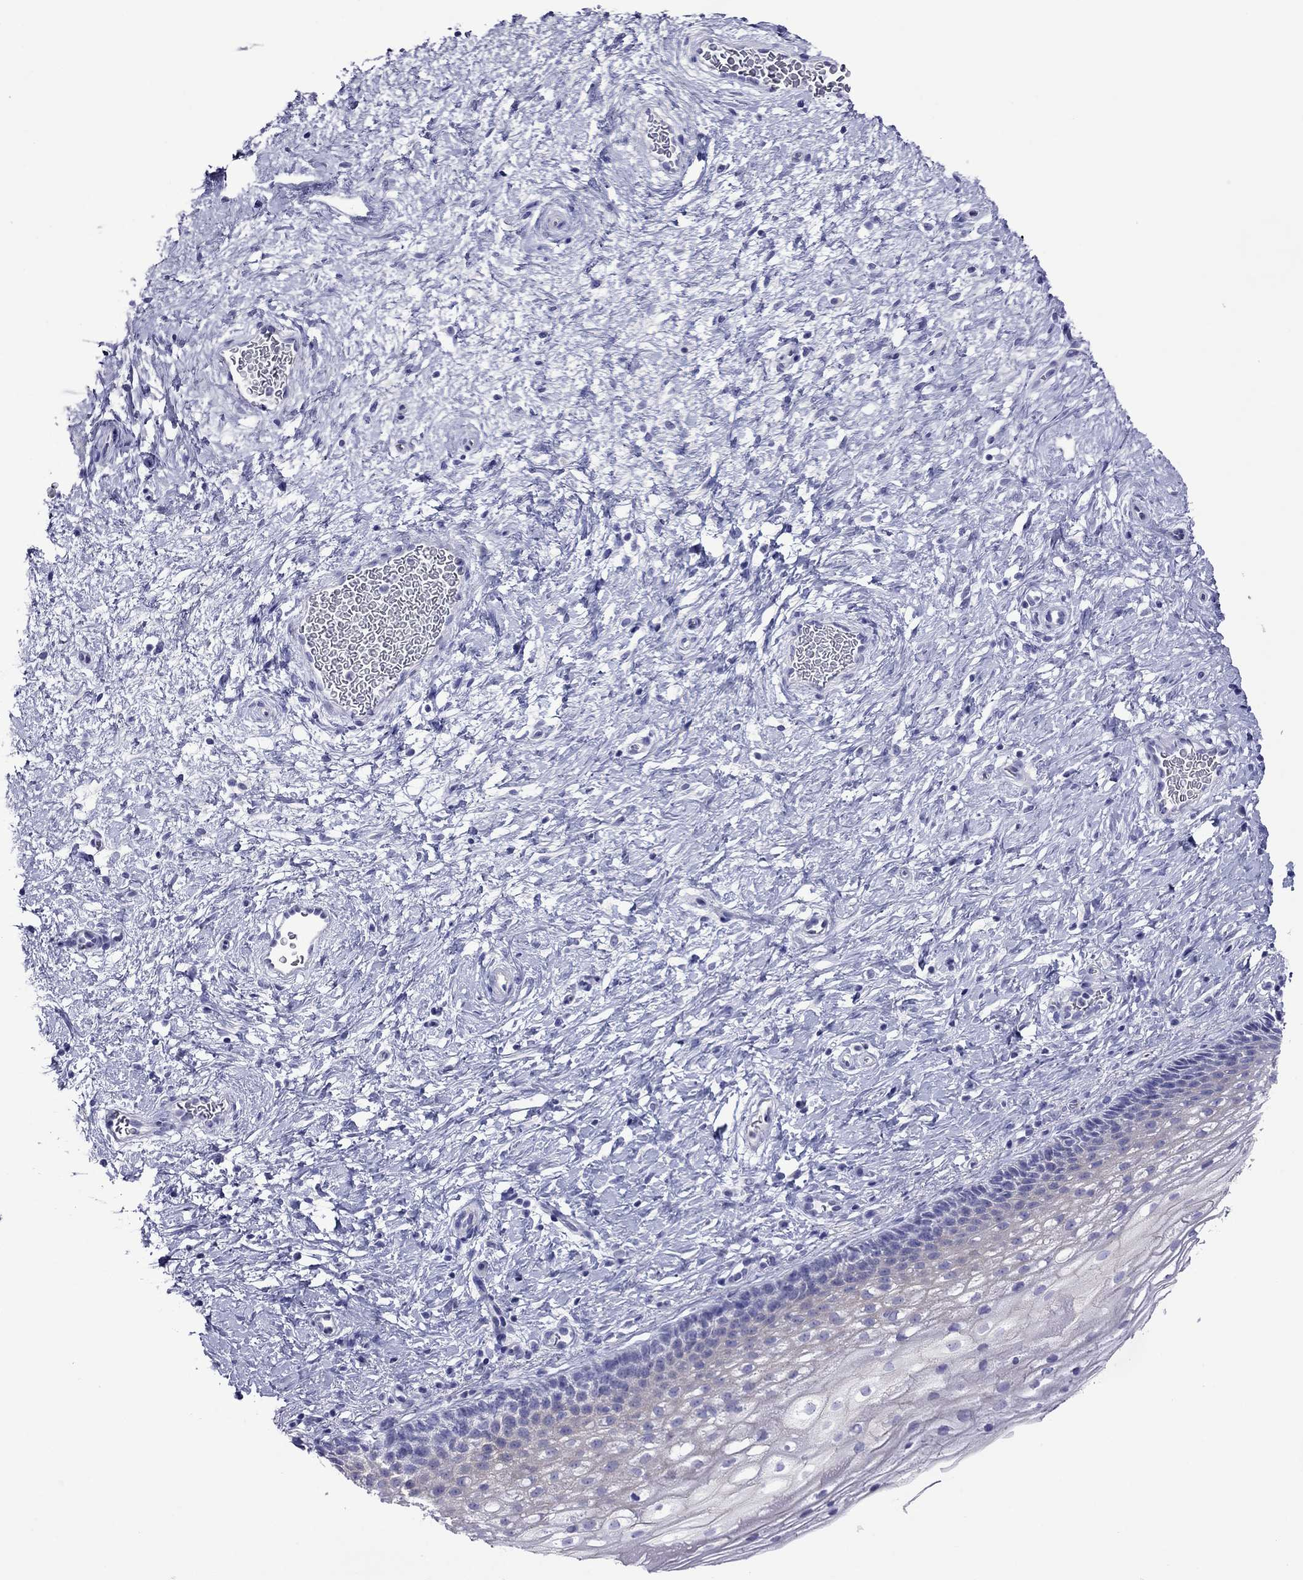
{"staining": {"intensity": "negative", "quantity": "none", "location": "none"}, "tissue": "cervix", "cell_type": "Glandular cells", "image_type": "normal", "snomed": [{"axis": "morphology", "description": "Normal tissue, NOS"}, {"axis": "topography", "description": "Cervix"}], "caption": "IHC photomicrograph of normal human cervix stained for a protein (brown), which reveals no positivity in glandular cells.", "gene": "PCDHA6", "patient": {"sex": "female", "age": 34}}